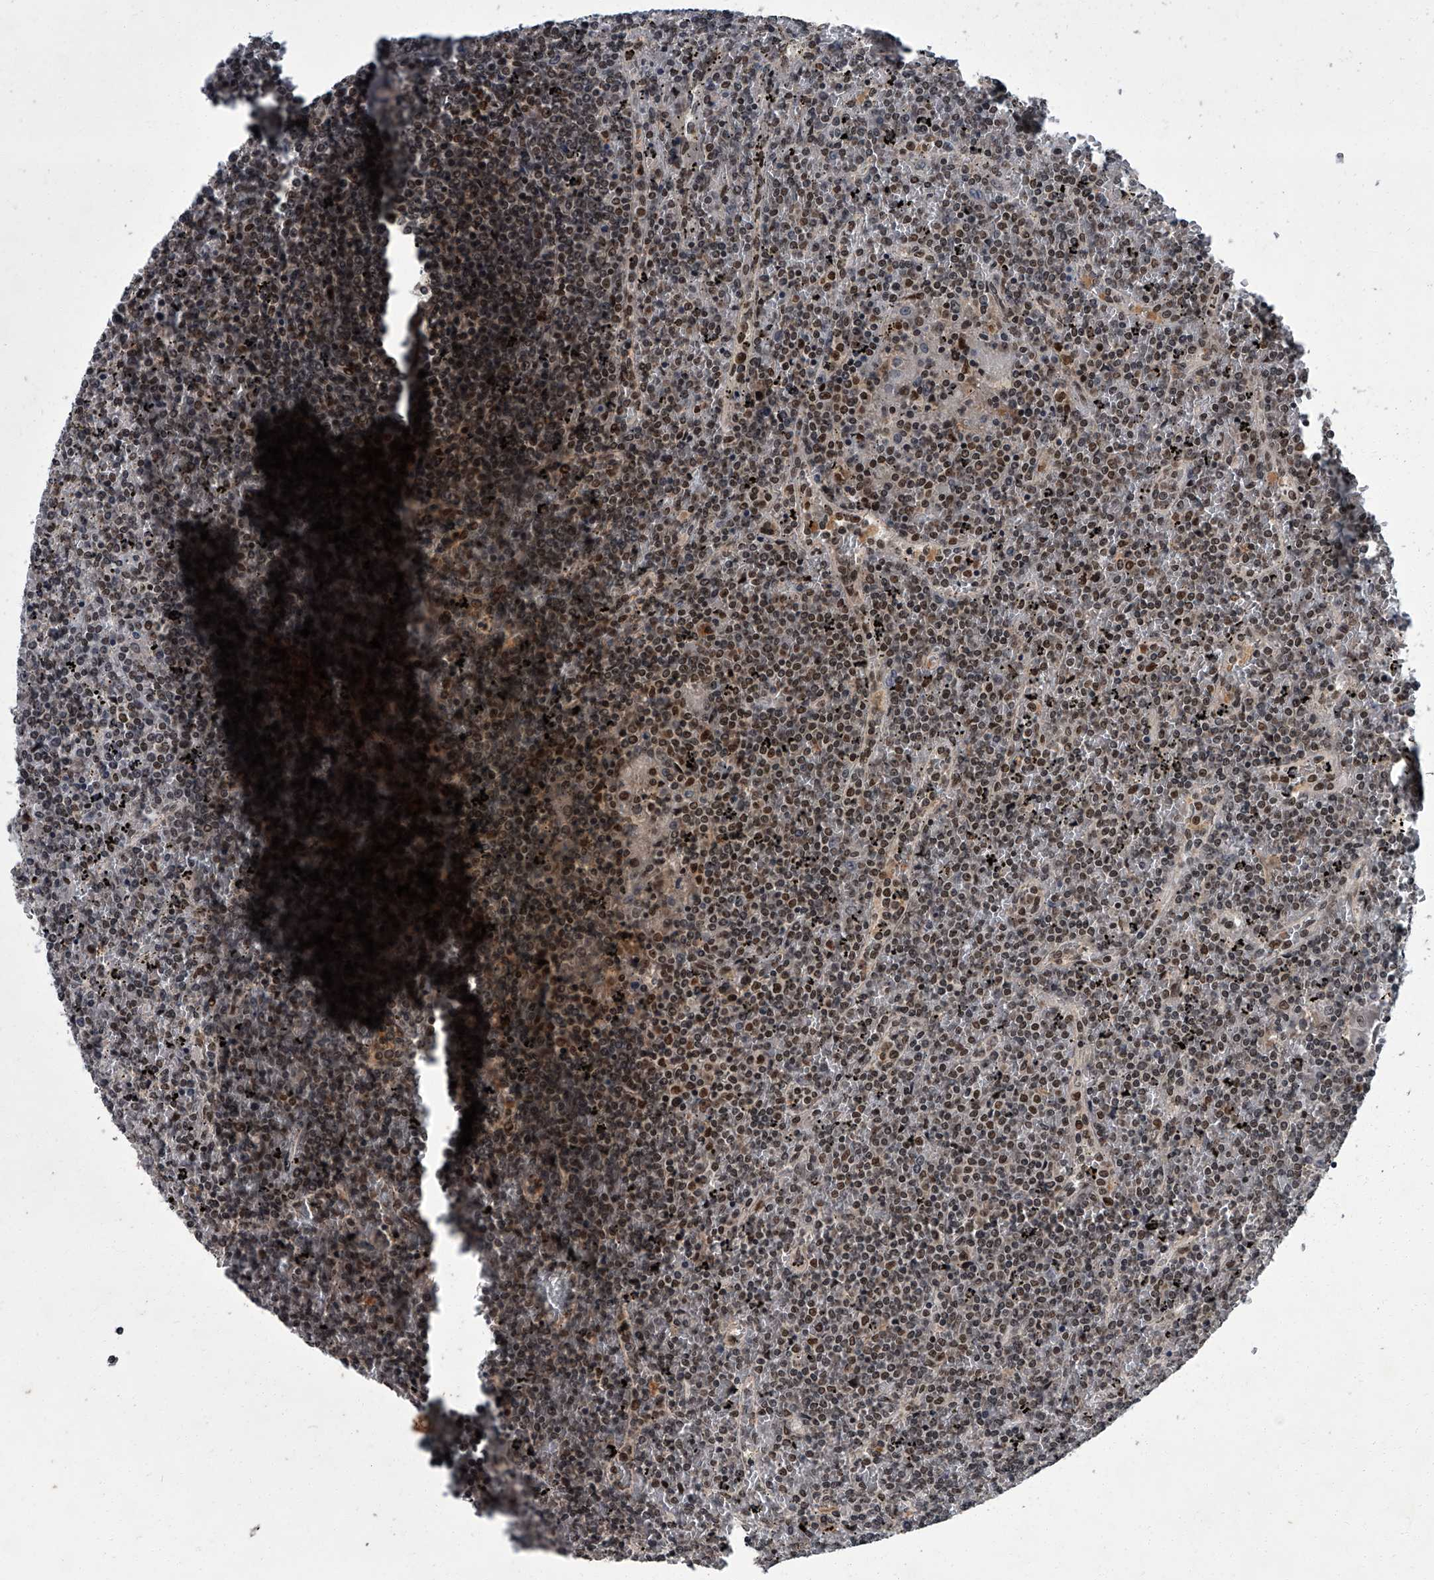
{"staining": {"intensity": "moderate", "quantity": ">75%", "location": "nuclear"}, "tissue": "lymphoma", "cell_type": "Tumor cells", "image_type": "cancer", "snomed": [{"axis": "morphology", "description": "Malignant lymphoma, non-Hodgkin's type, Low grade"}, {"axis": "topography", "description": "Spleen"}], "caption": "Protein expression analysis of human lymphoma reveals moderate nuclear staining in approximately >75% of tumor cells.", "gene": "ZNF518B", "patient": {"sex": "female", "age": 19}}